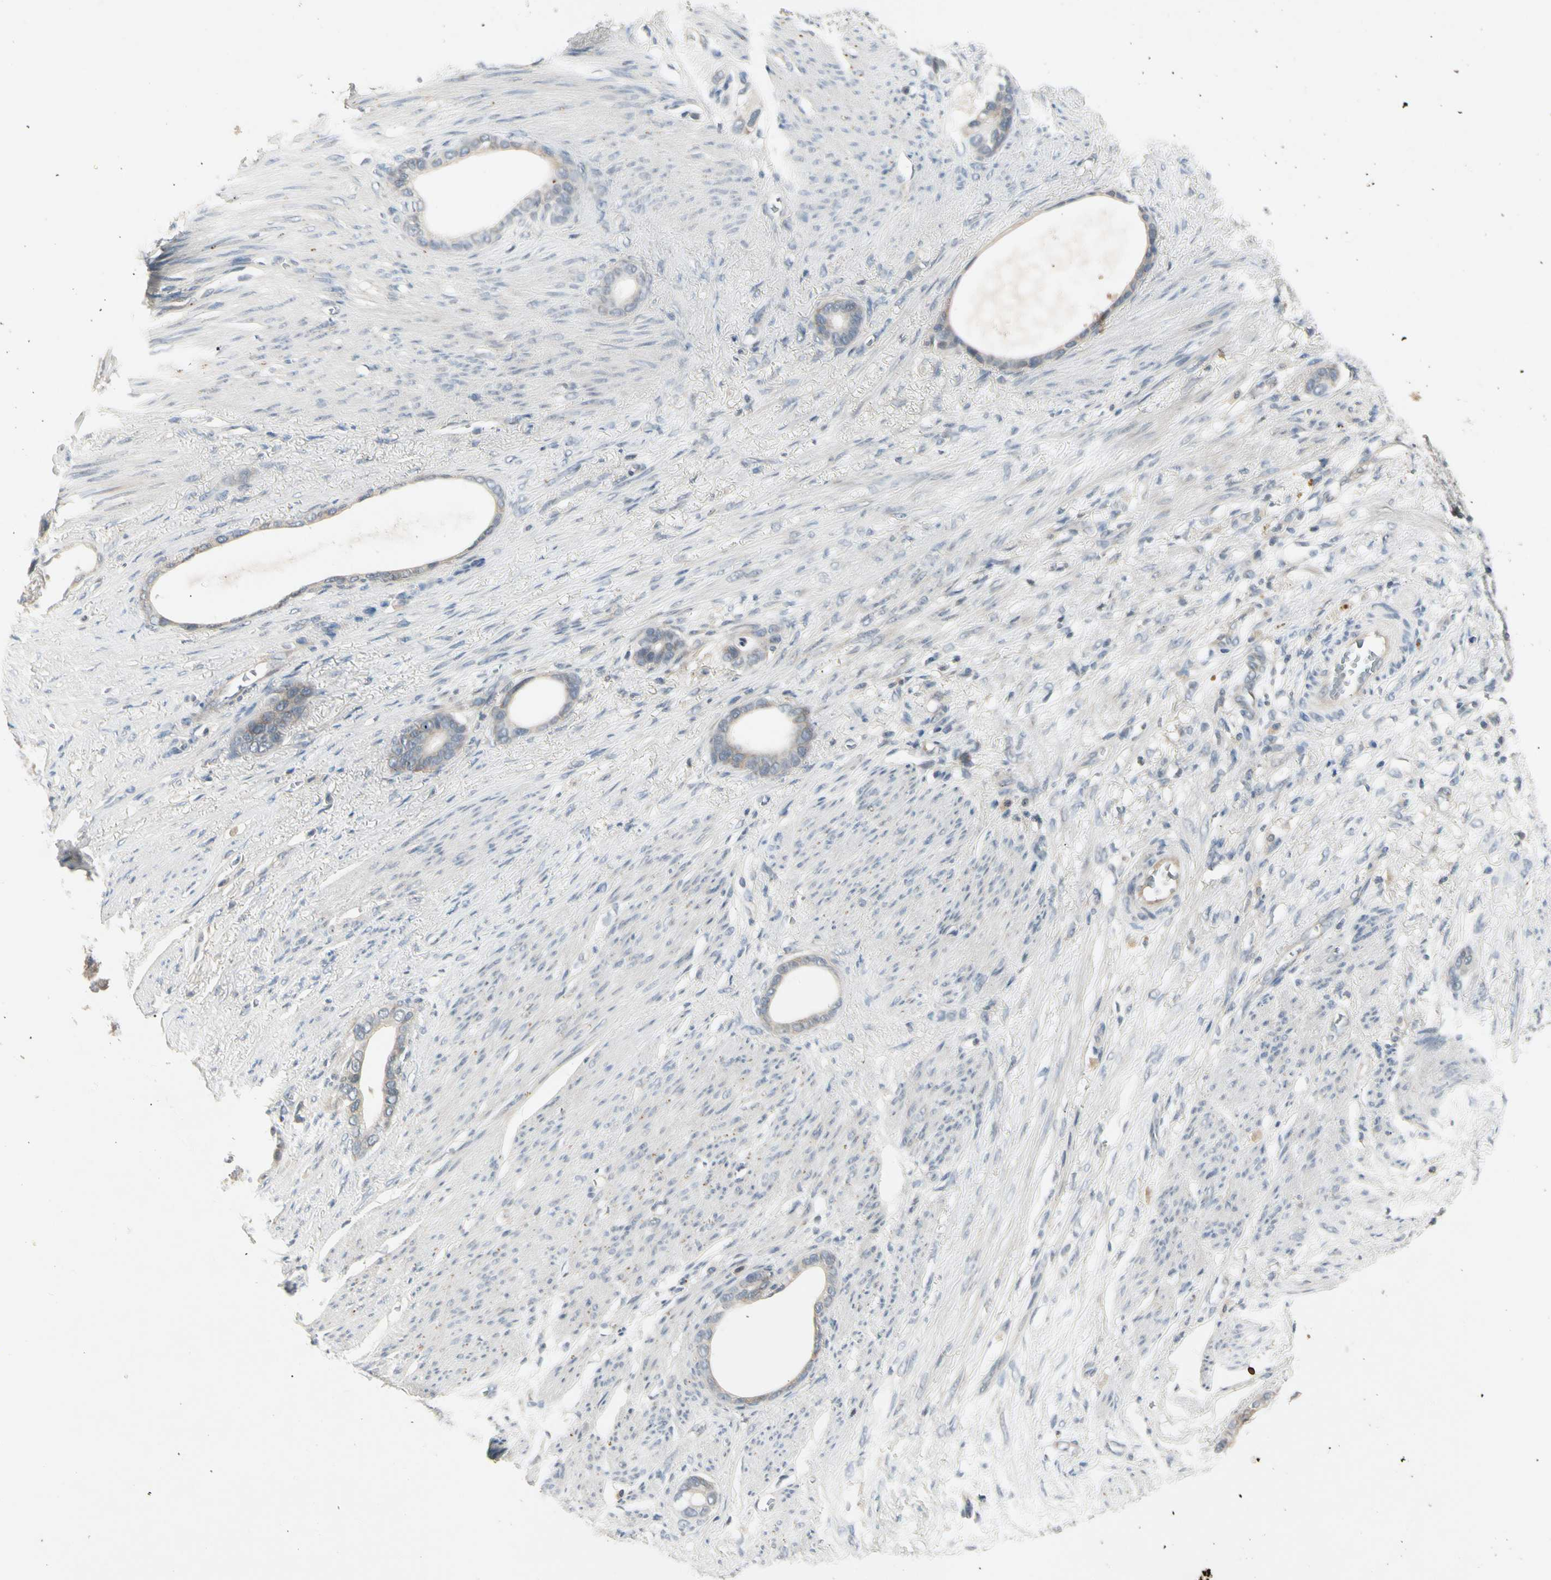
{"staining": {"intensity": "weak", "quantity": "25%-75%", "location": "cytoplasmic/membranous"}, "tissue": "stomach cancer", "cell_type": "Tumor cells", "image_type": "cancer", "snomed": [{"axis": "morphology", "description": "Adenocarcinoma, NOS"}, {"axis": "topography", "description": "Stomach"}], "caption": "This histopathology image exhibits immunohistochemistry (IHC) staining of human stomach adenocarcinoma, with low weak cytoplasmic/membranous expression in approximately 25%-75% of tumor cells.", "gene": "CCL4", "patient": {"sex": "female", "age": 75}}